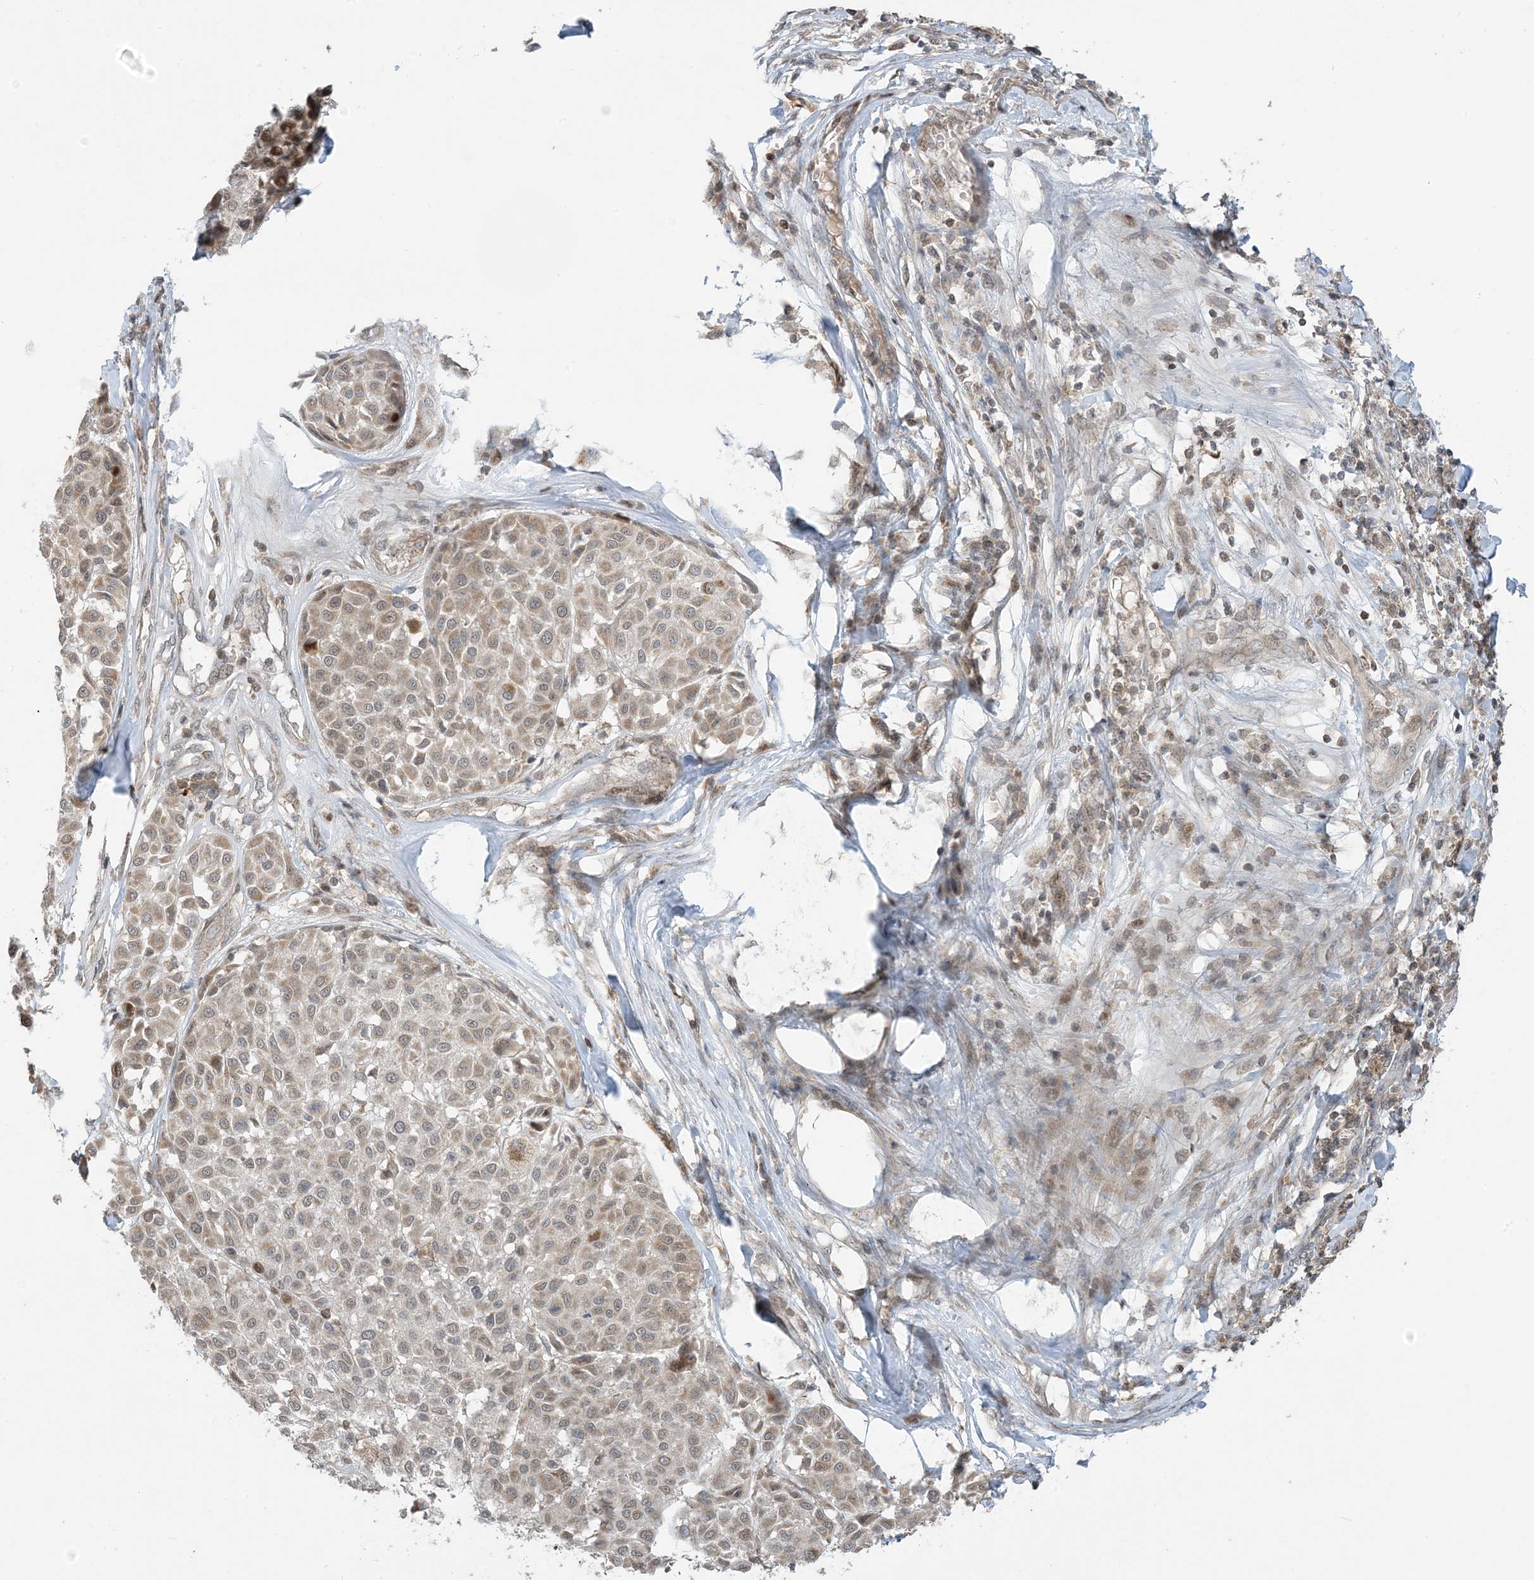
{"staining": {"intensity": "weak", "quantity": ">75%", "location": "cytoplasmic/membranous"}, "tissue": "melanoma", "cell_type": "Tumor cells", "image_type": "cancer", "snomed": [{"axis": "morphology", "description": "Malignant melanoma, Metastatic site"}, {"axis": "topography", "description": "Soft tissue"}], "caption": "Protein positivity by immunohistochemistry (IHC) exhibits weak cytoplasmic/membranous staining in approximately >75% of tumor cells in melanoma.", "gene": "PHLDB2", "patient": {"sex": "male", "age": 41}}